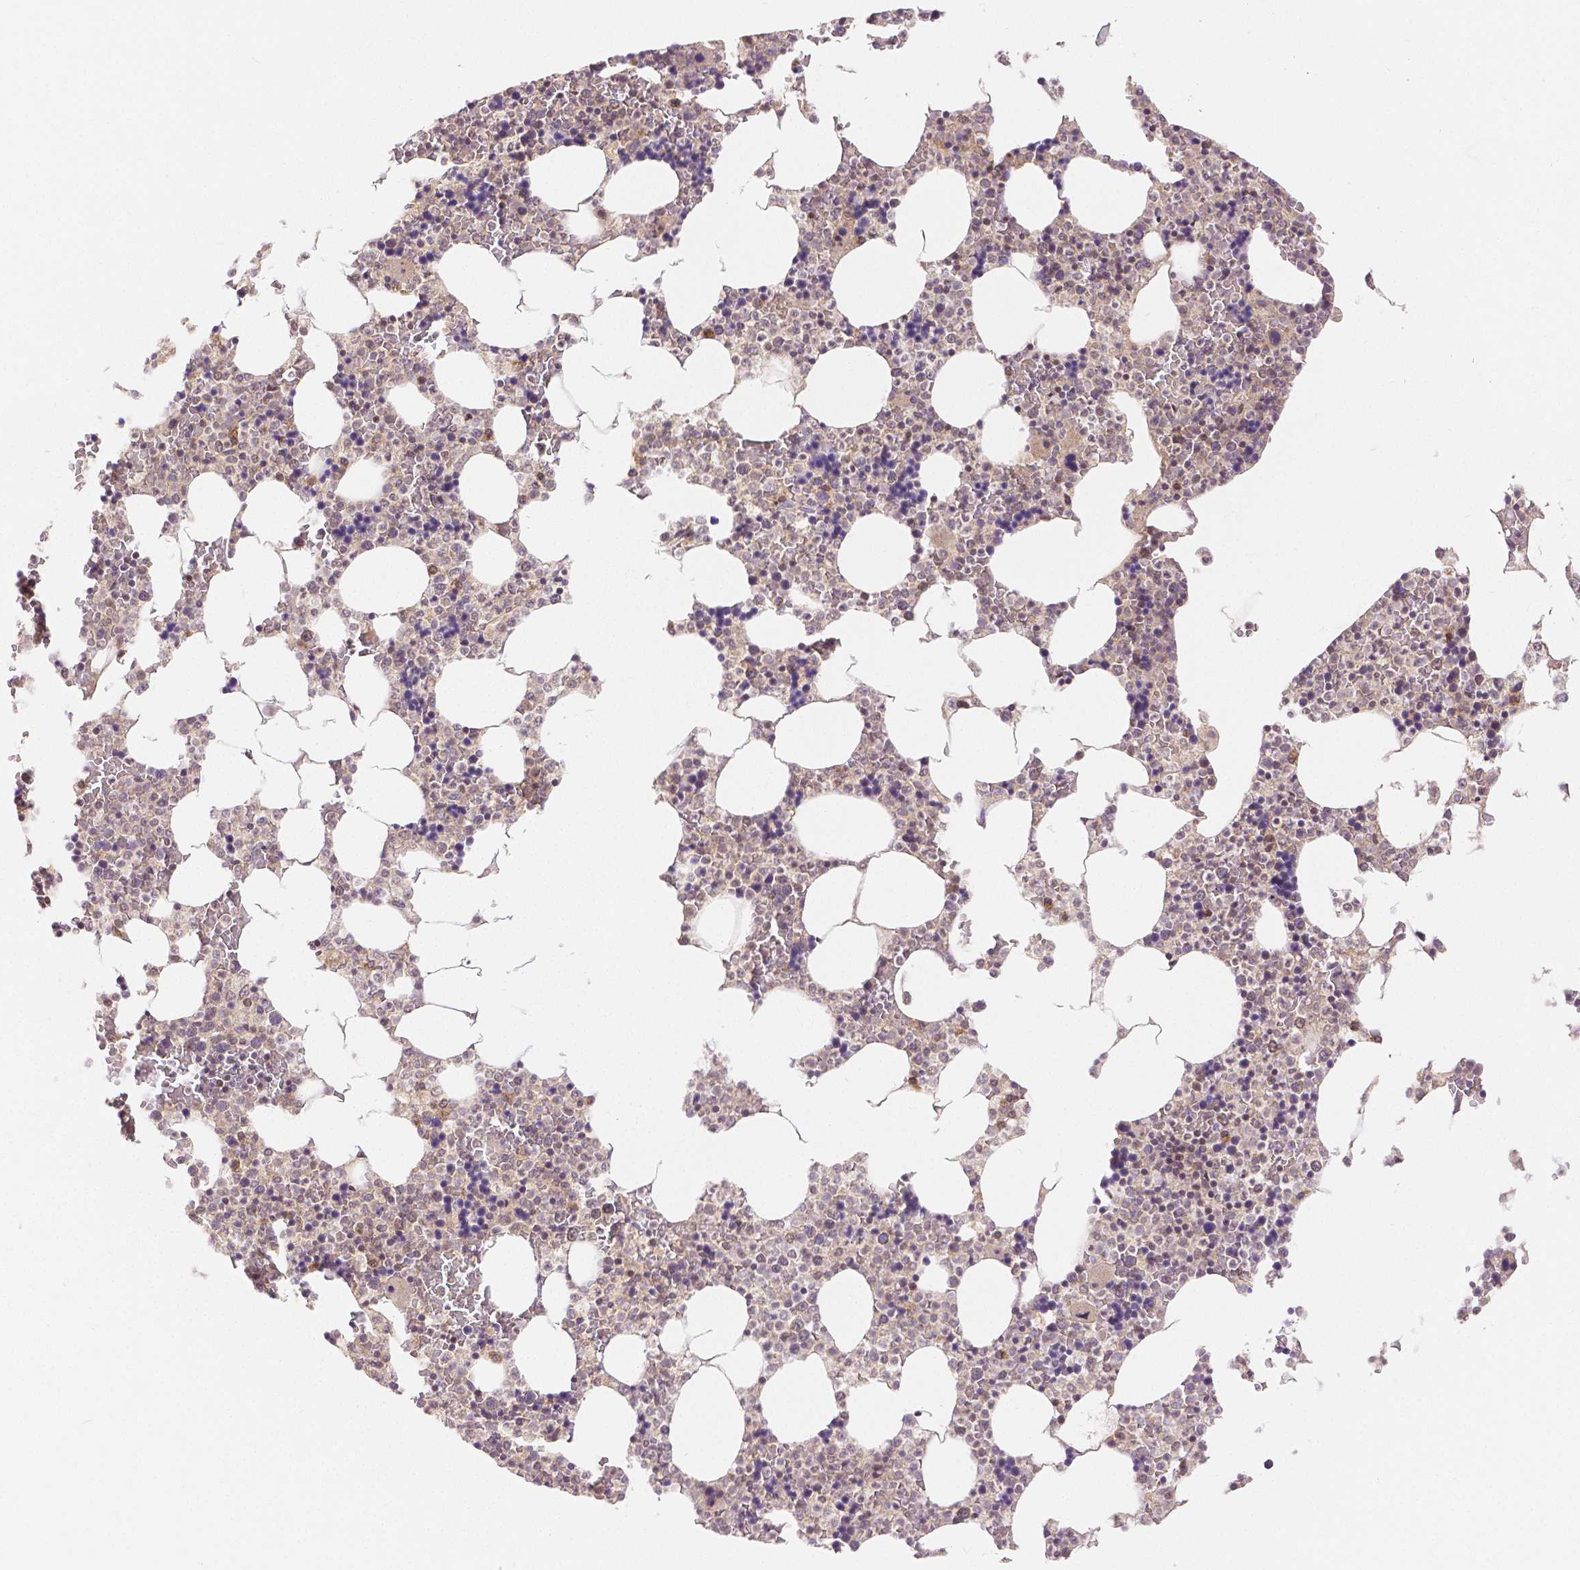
{"staining": {"intensity": "weak", "quantity": "<25%", "location": "cytoplasmic/membranous,nuclear"}, "tissue": "bone marrow", "cell_type": "Hematopoietic cells", "image_type": "normal", "snomed": [{"axis": "morphology", "description": "Normal tissue, NOS"}, {"axis": "topography", "description": "Bone marrow"}], "caption": "Immunohistochemistry (IHC) photomicrograph of unremarkable human bone marrow stained for a protein (brown), which reveals no expression in hematopoietic cells. Nuclei are stained in blue.", "gene": "RHOT1", "patient": {"sex": "female", "age": 42}}